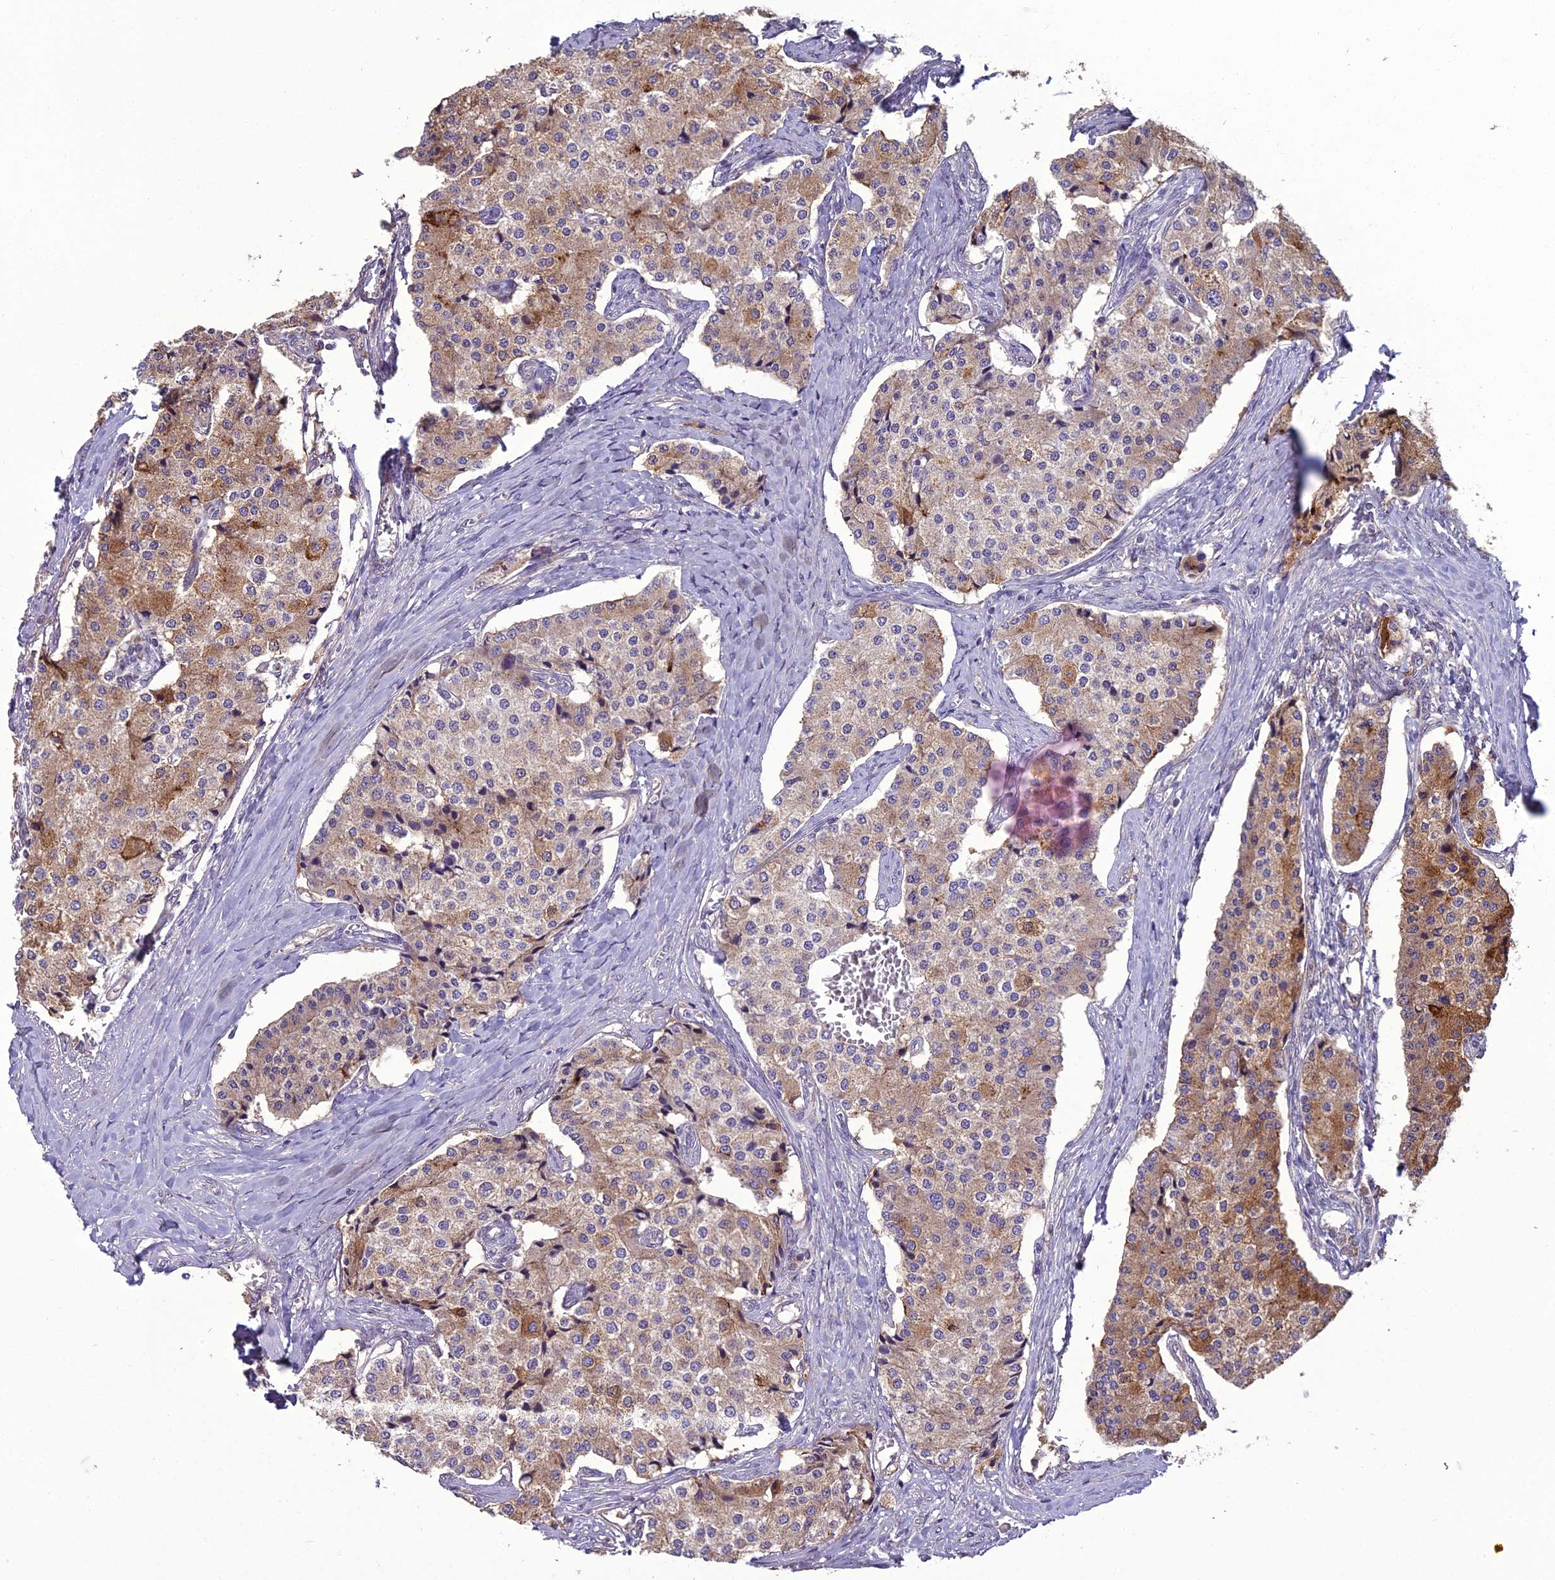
{"staining": {"intensity": "moderate", "quantity": "25%-75%", "location": "cytoplasmic/membranous"}, "tissue": "carcinoid", "cell_type": "Tumor cells", "image_type": "cancer", "snomed": [{"axis": "morphology", "description": "Carcinoid, malignant, NOS"}, {"axis": "topography", "description": "Colon"}], "caption": "High-magnification brightfield microscopy of carcinoid stained with DAB (brown) and counterstained with hematoxylin (blue). tumor cells exhibit moderate cytoplasmic/membranous positivity is present in approximately25%-75% of cells. (Brightfield microscopy of DAB IHC at high magnification).", "gene": "DUS2", "patient": {"sex": "female", "age": 52}}